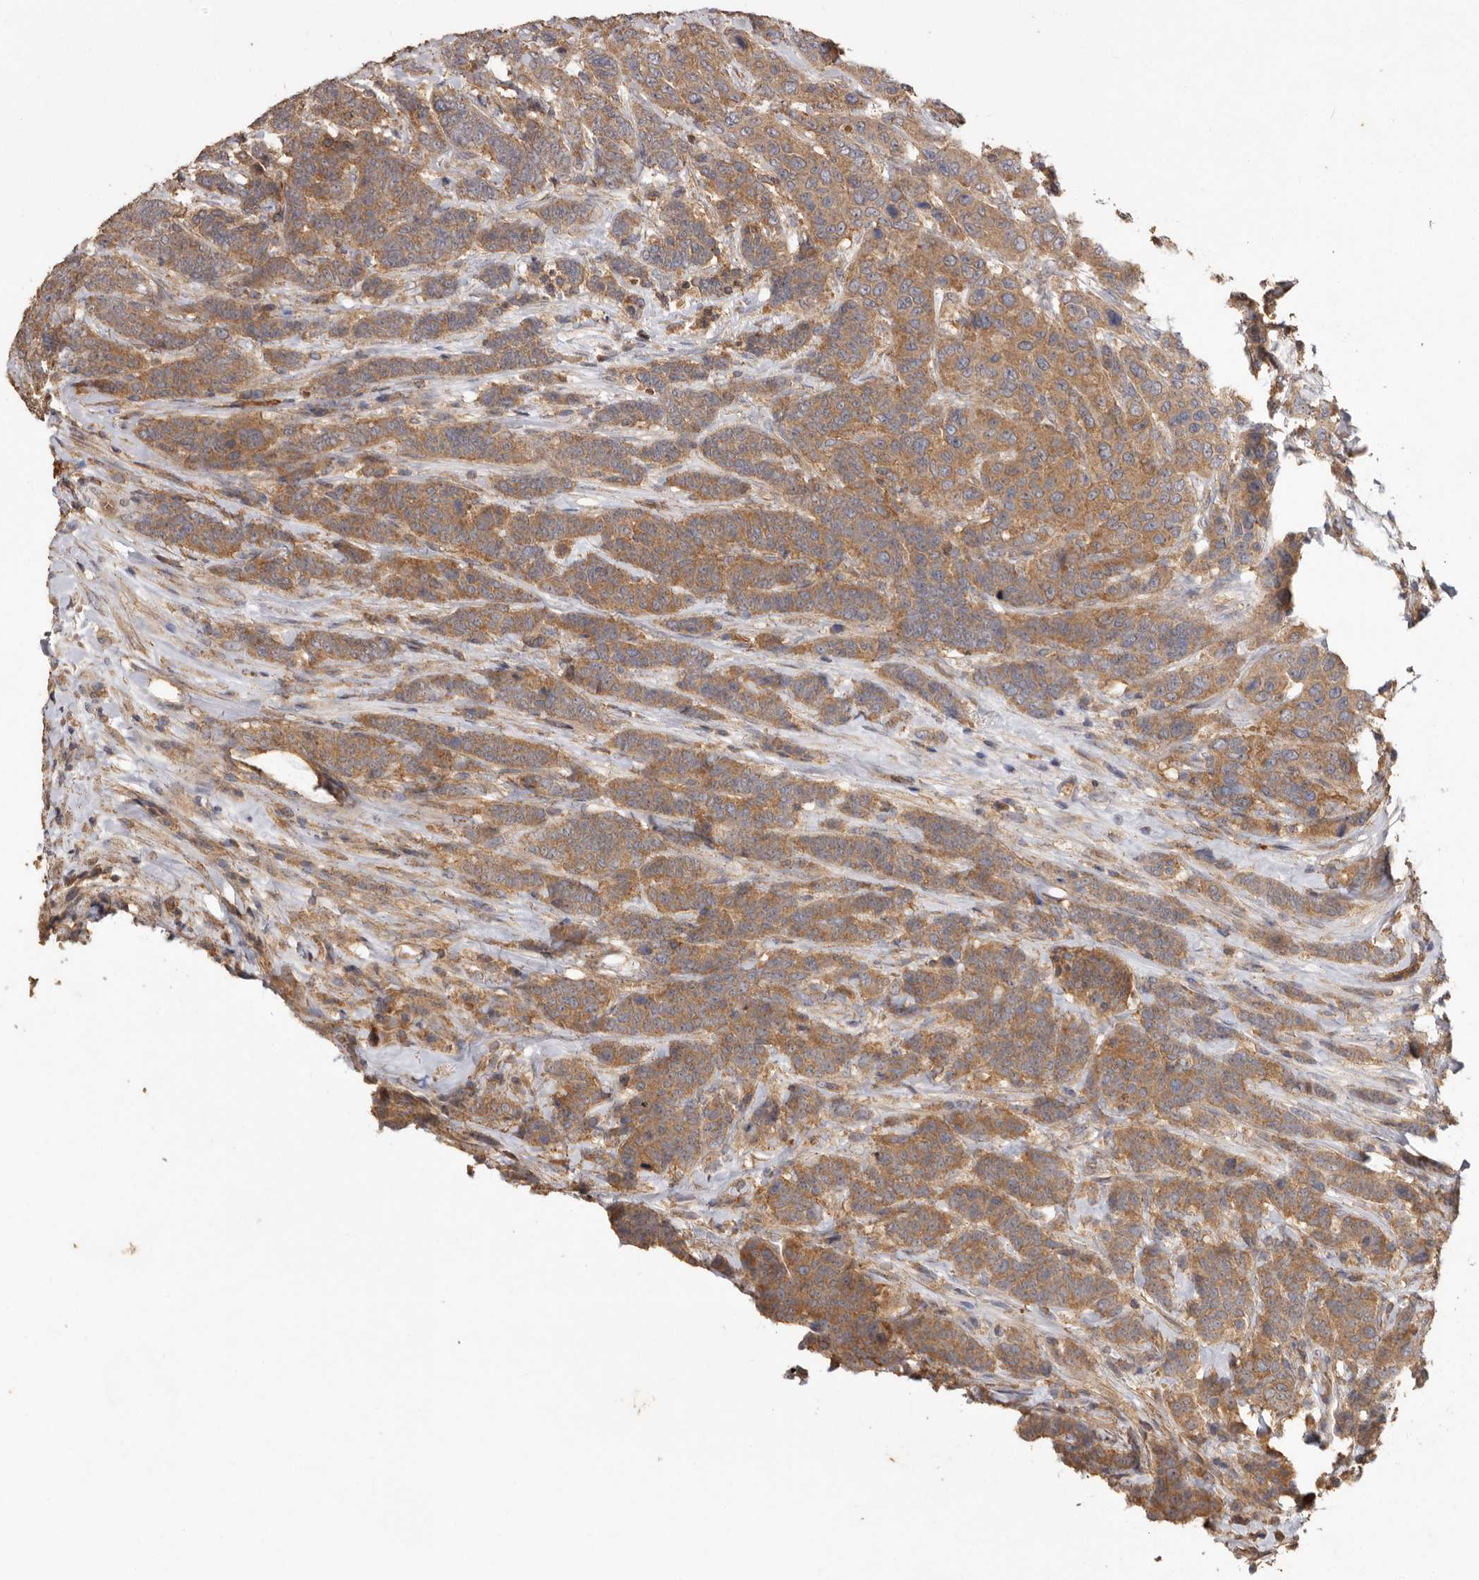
{"staining": {"intensity": "moderate", "quantity": ">75%", "location": "cytoplasmic/membranous"}, "tissue": "breast cancer", "cell_type": "Tumor cells", "image_type": "cancer", "snomed": [{"axis": "morphology", "description": "Duct carcinoma"}, {"axis": "topography", "description": "Breast"}], "caption": "Breast infiltrating ductal carcinoma tissue shows moderate cytoplasmic/membranous expression in about >75% of tumor cells, visualized by immunohistochemistry.", "gene": "RWDD1", "patient": {"sex": "female", "age": 37}}